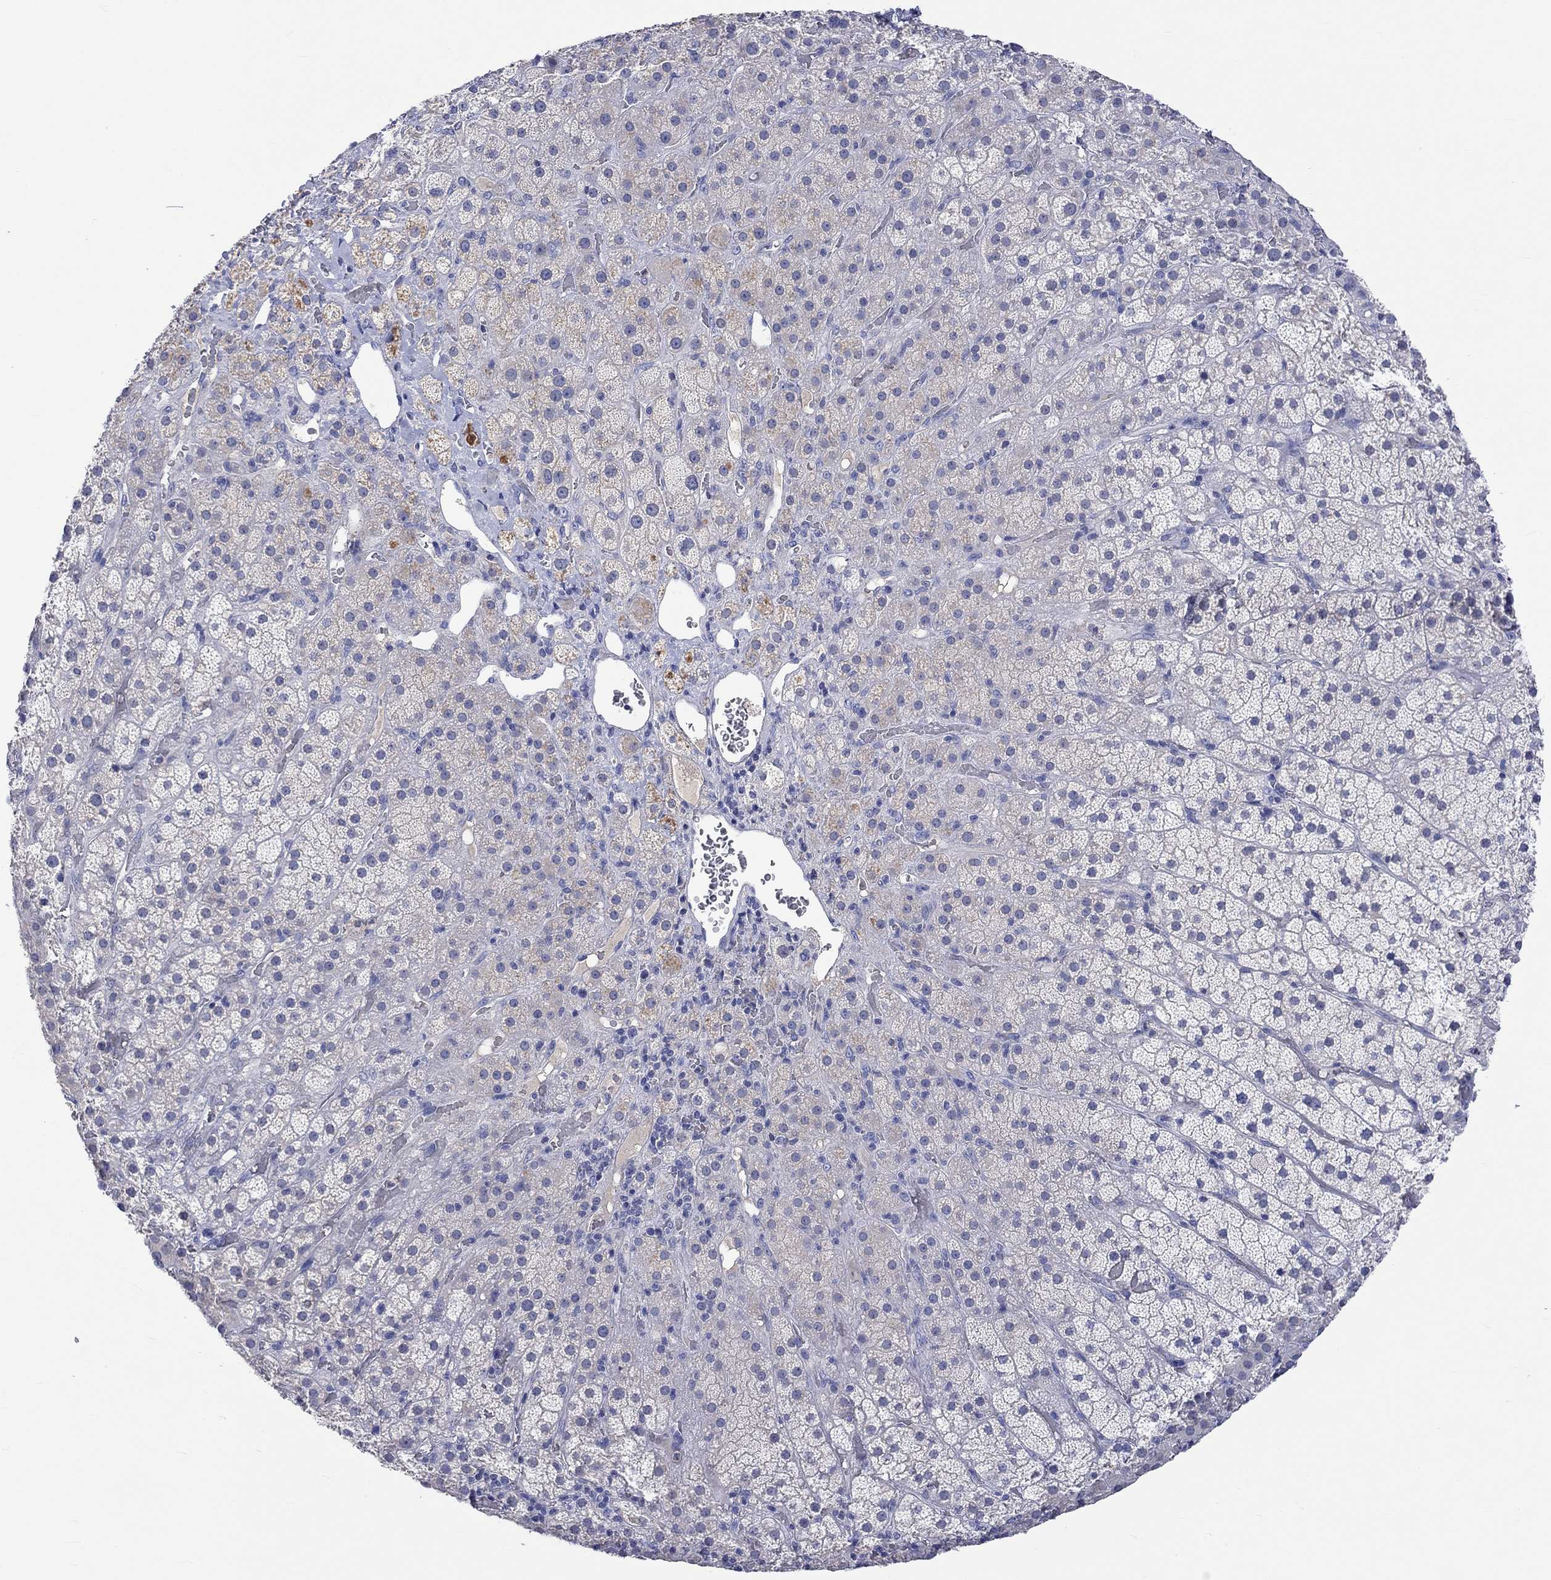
{"staining": {"intensity": "negative", "quantity": "none", "location": "none"}, "tissue": "adrenal gland", "cell_type": "Glandular cells", "image_type": "normal", "snomed": [{"axis": "morphology", "description": "Normal tissue, NOS"}, {"axis": "topography", "description": "Adrenal gland"}], "caption": "IHC image of benign adrenal gland: human adrenal gland stained with DAB (3,3'-diaminobenzidine) exhibits no significant protein expression in glandular cells. (Immunohistochemistry, brightfield microscopy, high magnification).", "gene": "LRFN4", "patient": {"sex": "male", "age": 57}}